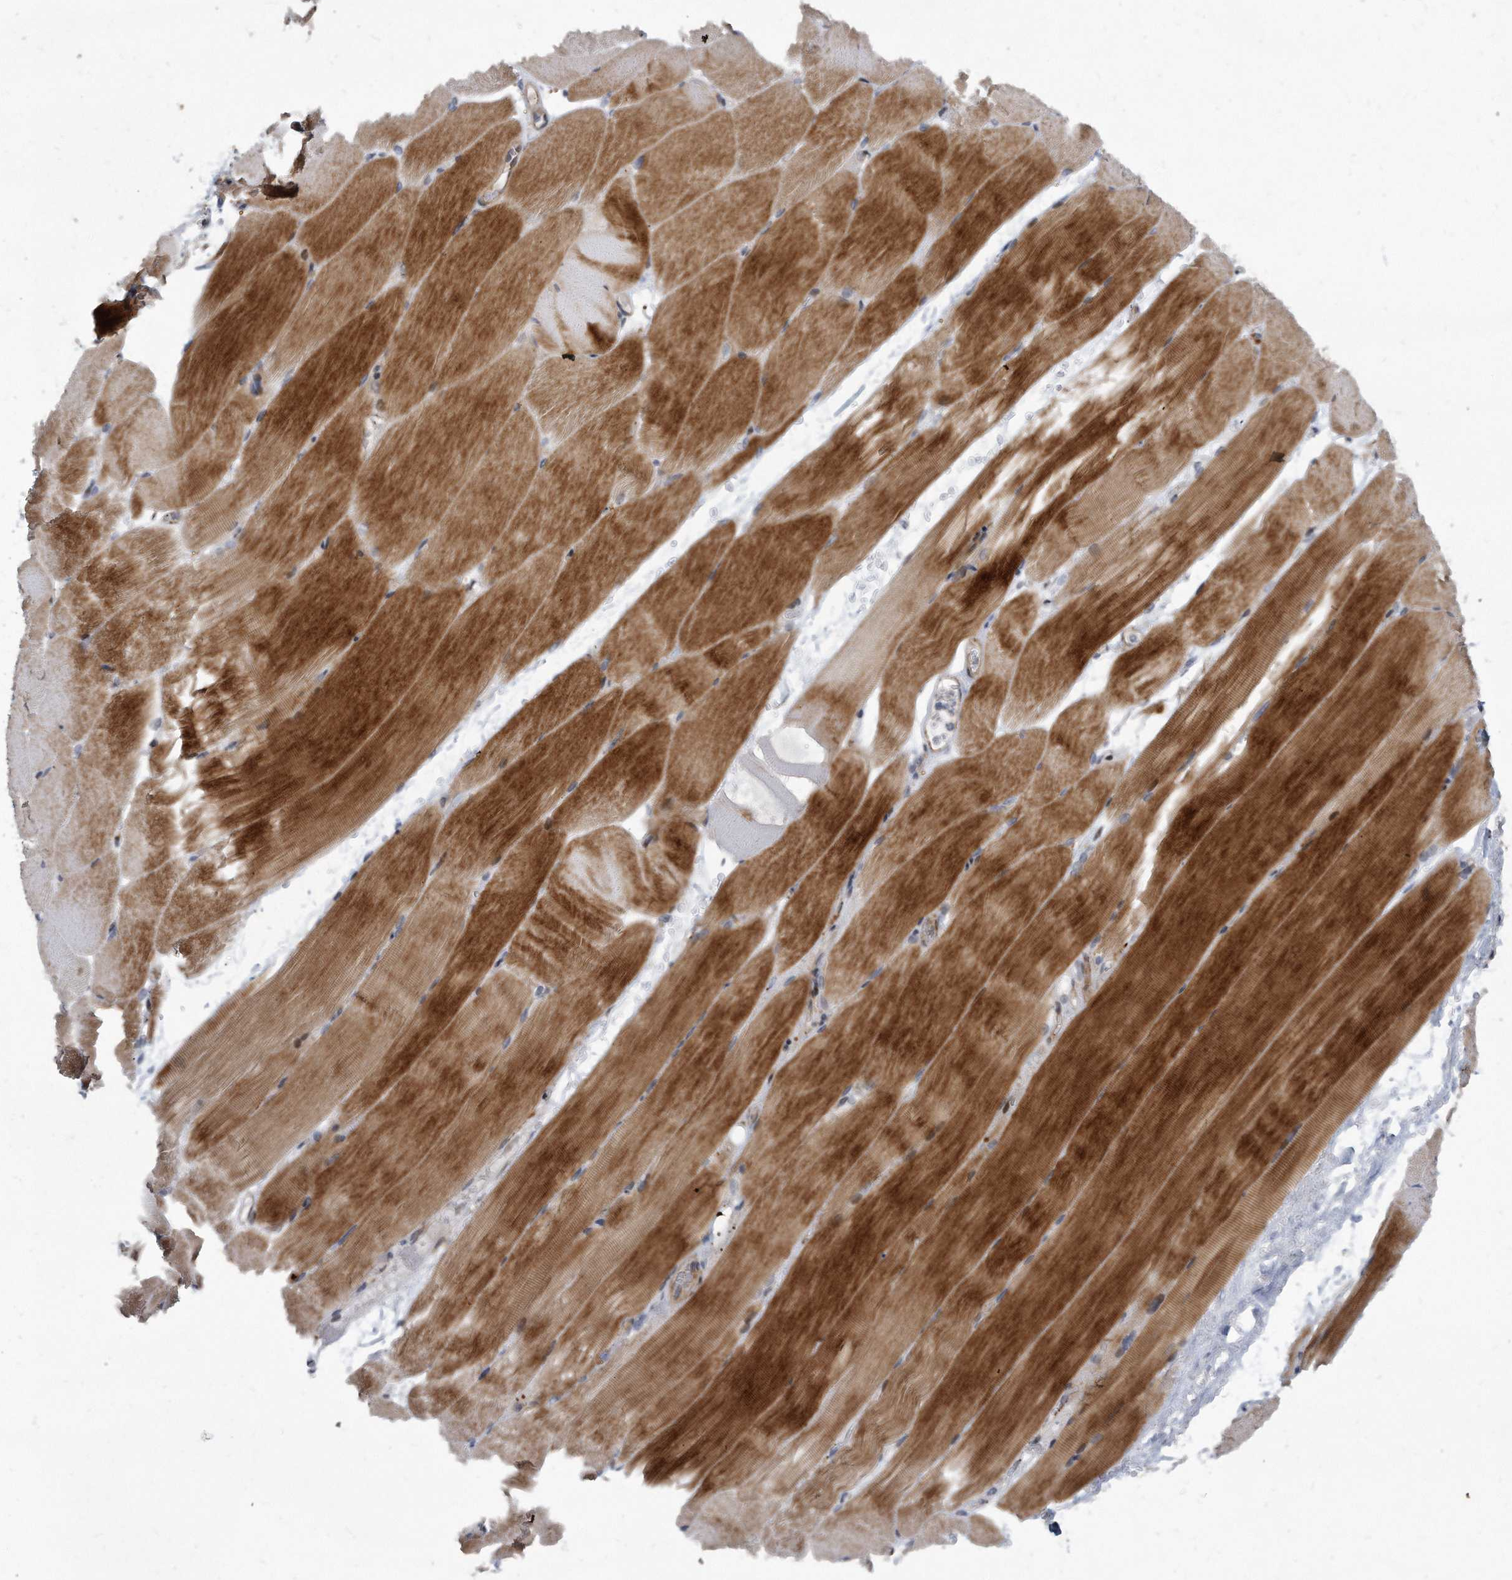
{"staining": {"intensity": "strong", "quantity": "25%-75%", "location": "cytoplasmic/membranous"}, "tissue": "skeletal muscle", "cell_type": "Myocytes", "image_type": "normal", "snomed": [{"axis": "morphology", "description": "Normal tissue, NOS"}, {"axis": "topography", "description": "Skeletal muscle"}, {"axis": "topography", "description": "Parathyroid gland"}], "caption": "Myocytes reveal strong cytoplasmic/membranous staining in approximately 25%-75% of cells in normal skeletal muscle.", "gene": "PGBD2", "patient": {"sex": "female", "age": 37}}